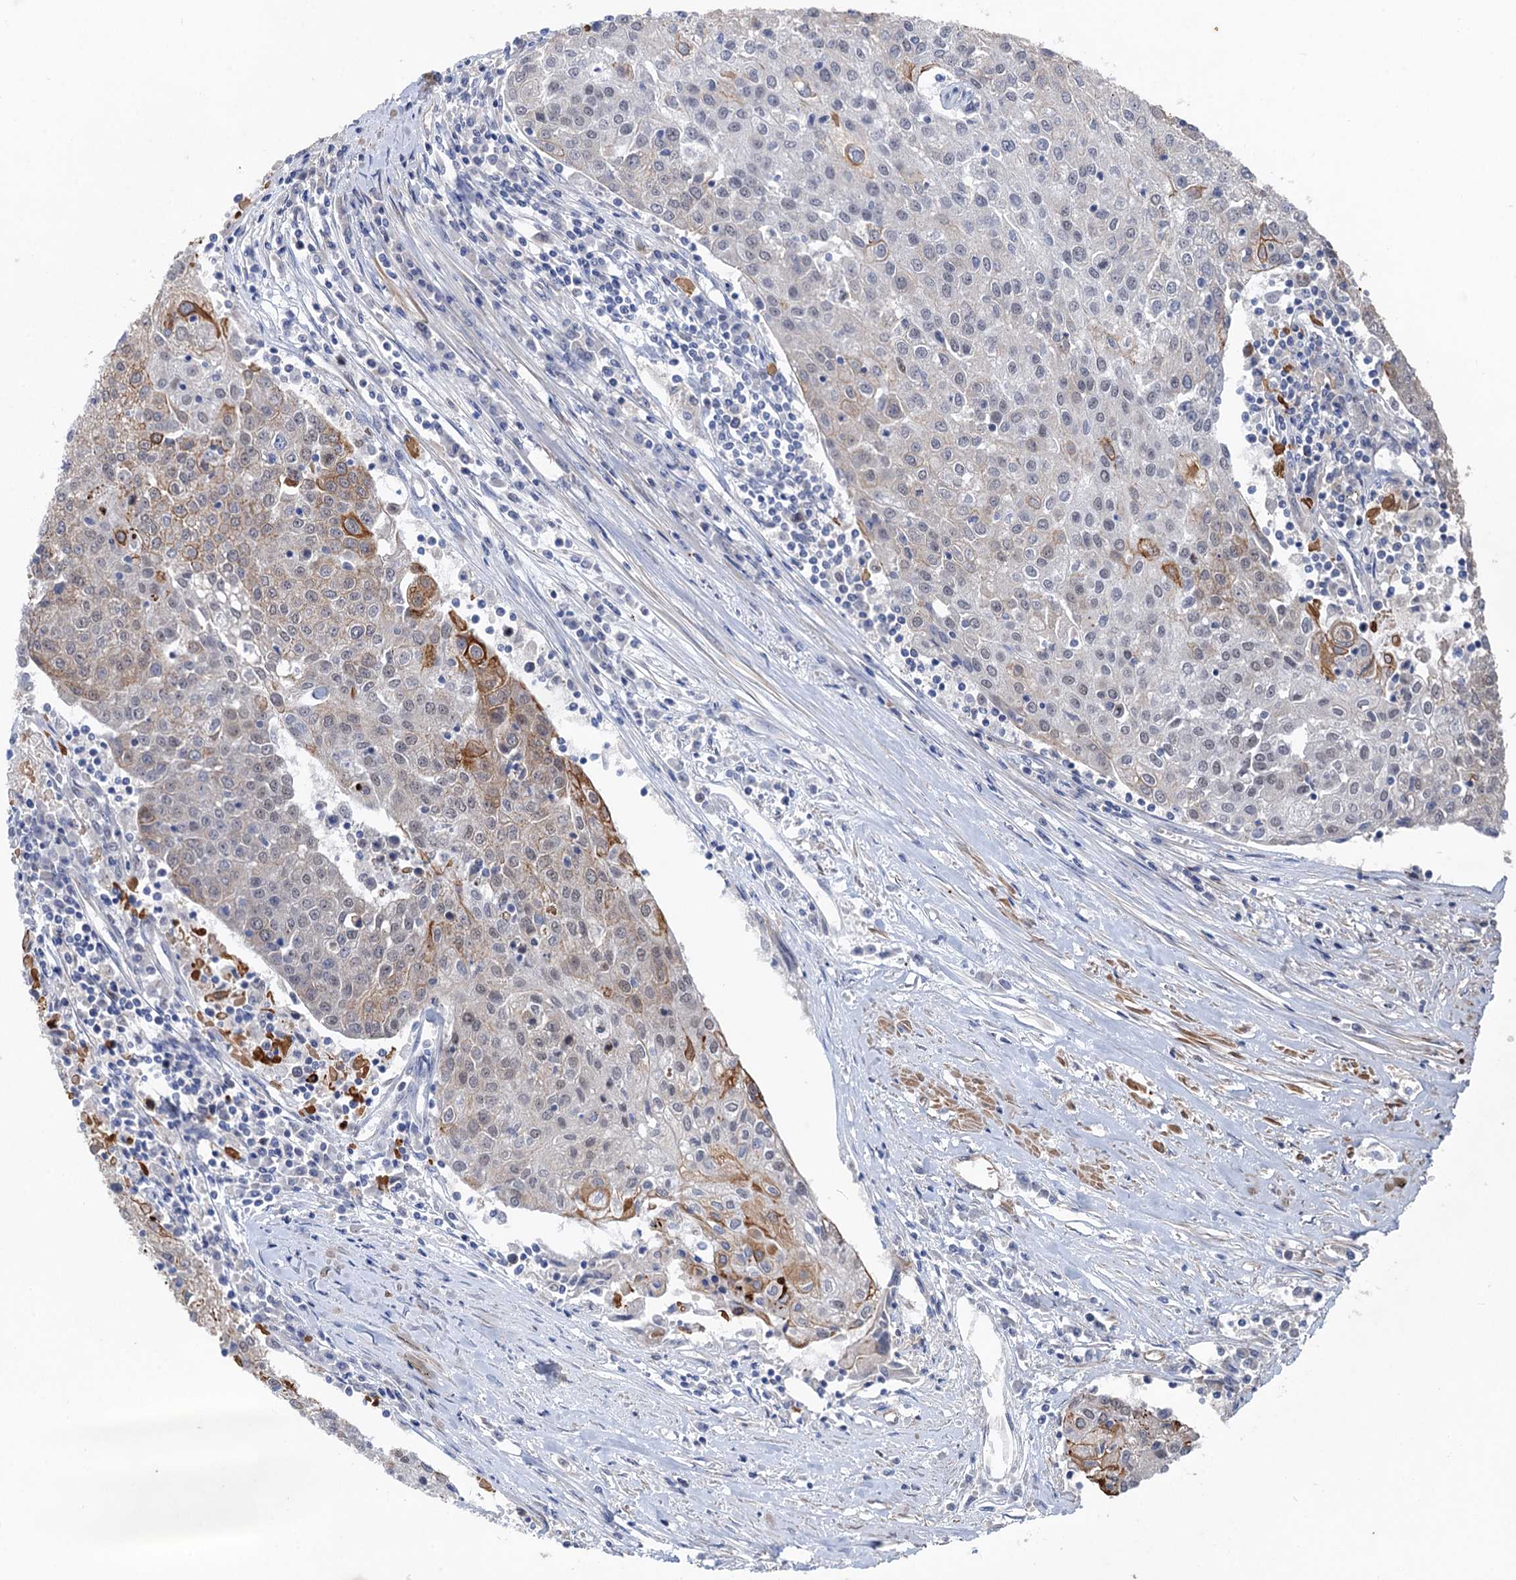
{"staining": {"intensity": "moderate", "quantity": "<25%", "location": "cytoplasmic/membranous"}, "tissue": "urothelial cancer", "cell_type": "Tumor cells", "image_type": "cancer", "snomed": [{"axis": "morphology", "description": "Urothelial carcinoma, High grade"}, {"axis": "topography", "description": "Urinary bladder"}], "caption": "IHC of urothelial cancer exhibits low levels of moderate cytoplasmic/membranous staining in approximately <25% of tumor cells.", "gene": "TTC31", "patient": {"sex": "female", "age": 85}}